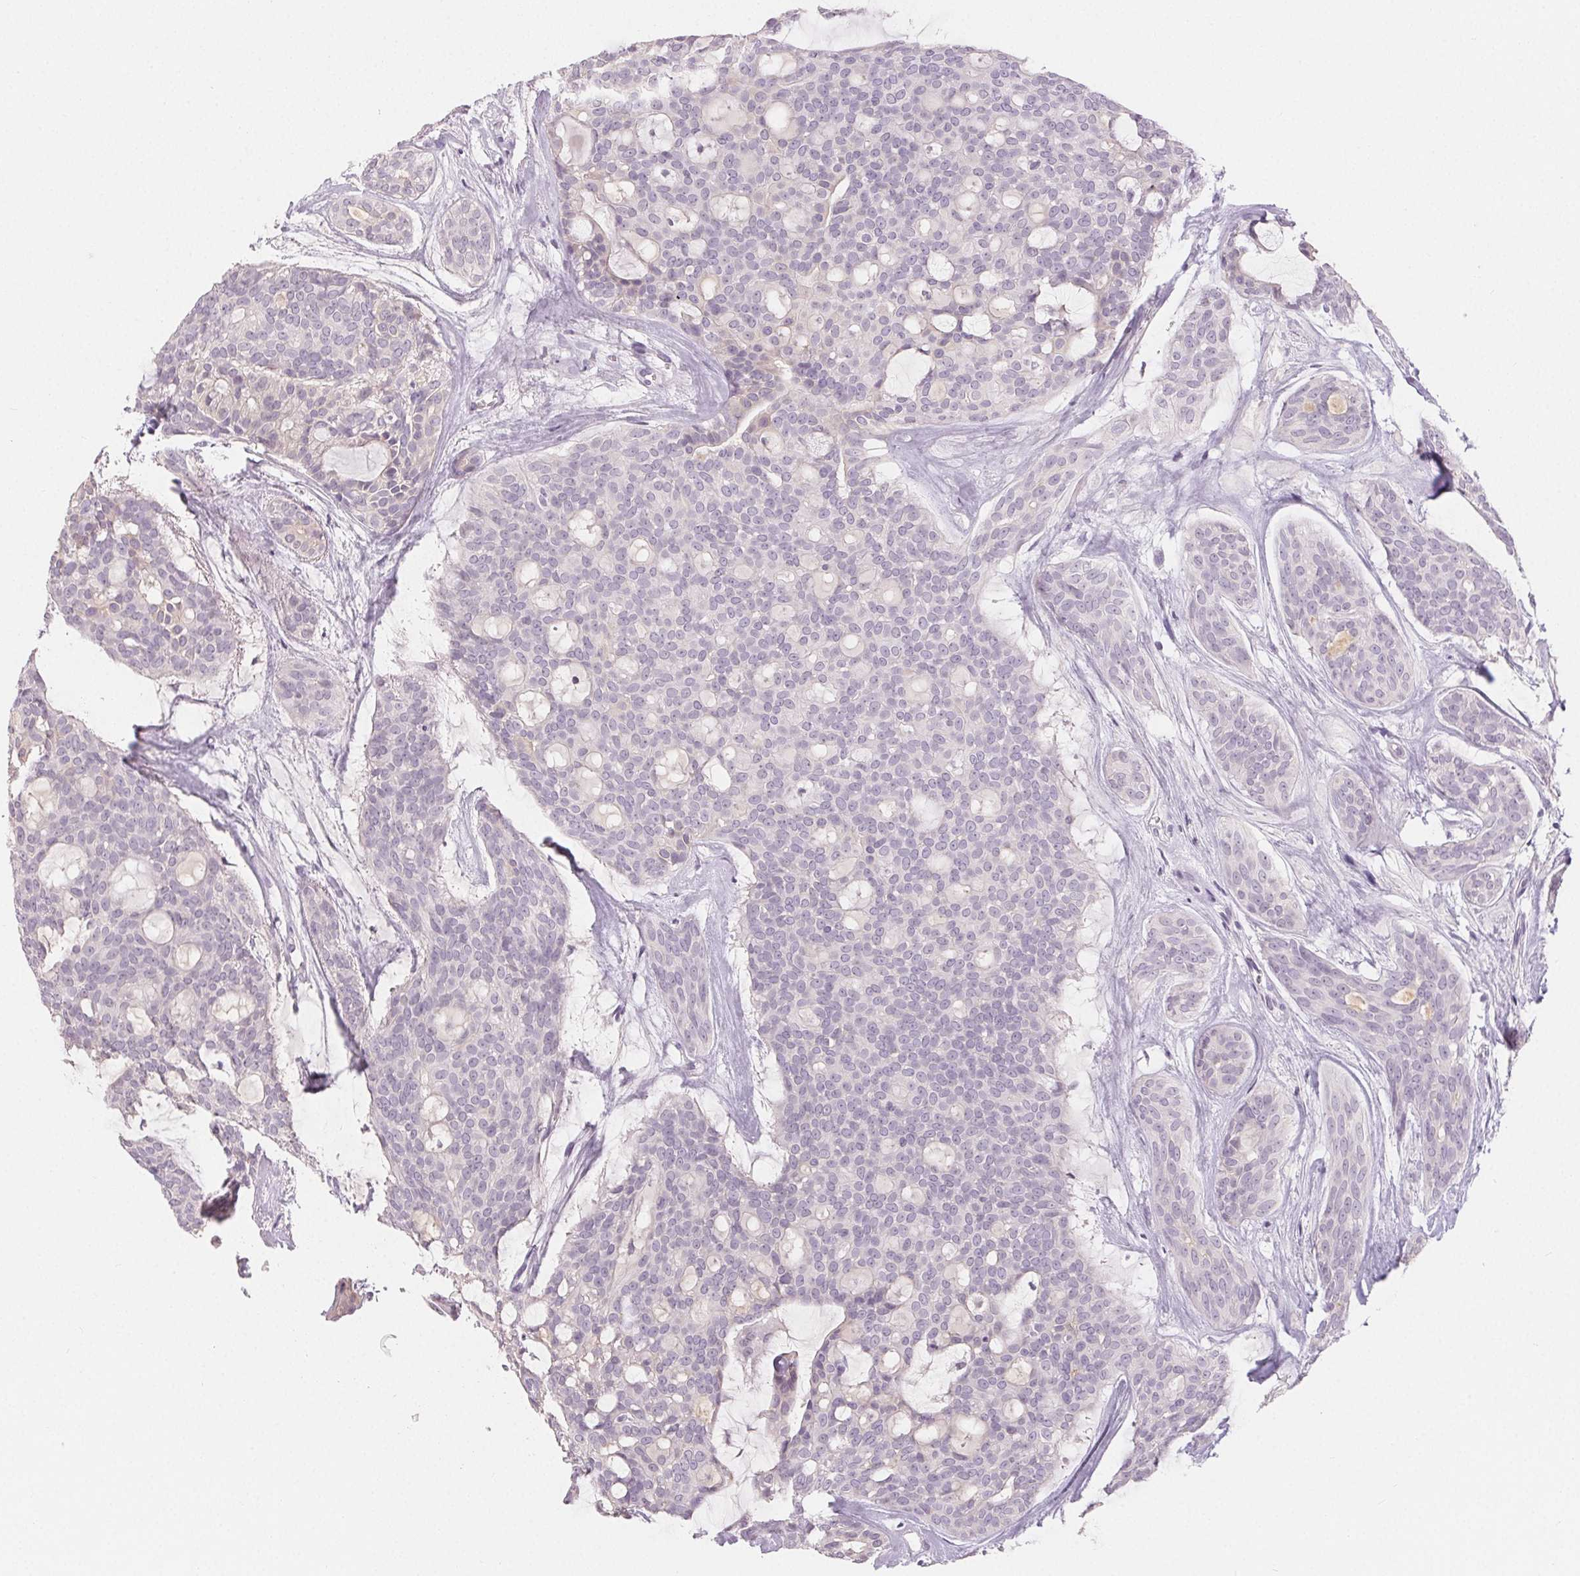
{"staining": {"intensity": "negative", "quantity": "none", "location": "none"}, "tissue": "head and neck cancer", "cell_type": "Tumor cells", "image_type": "cancer", "snomed": [{"axis": "morphology", "description": "Adenocarcinoma, NOS"}, {"axis": "topography", "description": "Head-Neck"}], "caption": "This is a histopathology image of immunohistochemistry (IHC) staining of adenocarcinoma (head and neck), which shows no positivity in tumor cells. The staining was performed using DAB (3,3'-diaminobenzidine) to visualize the protein expression in brown, while the nuclei were stained in blue with hematoxylin (Magnification: 20x).", "gene": "SFTPD", "patient": {"sex": "male", "age": 66}}